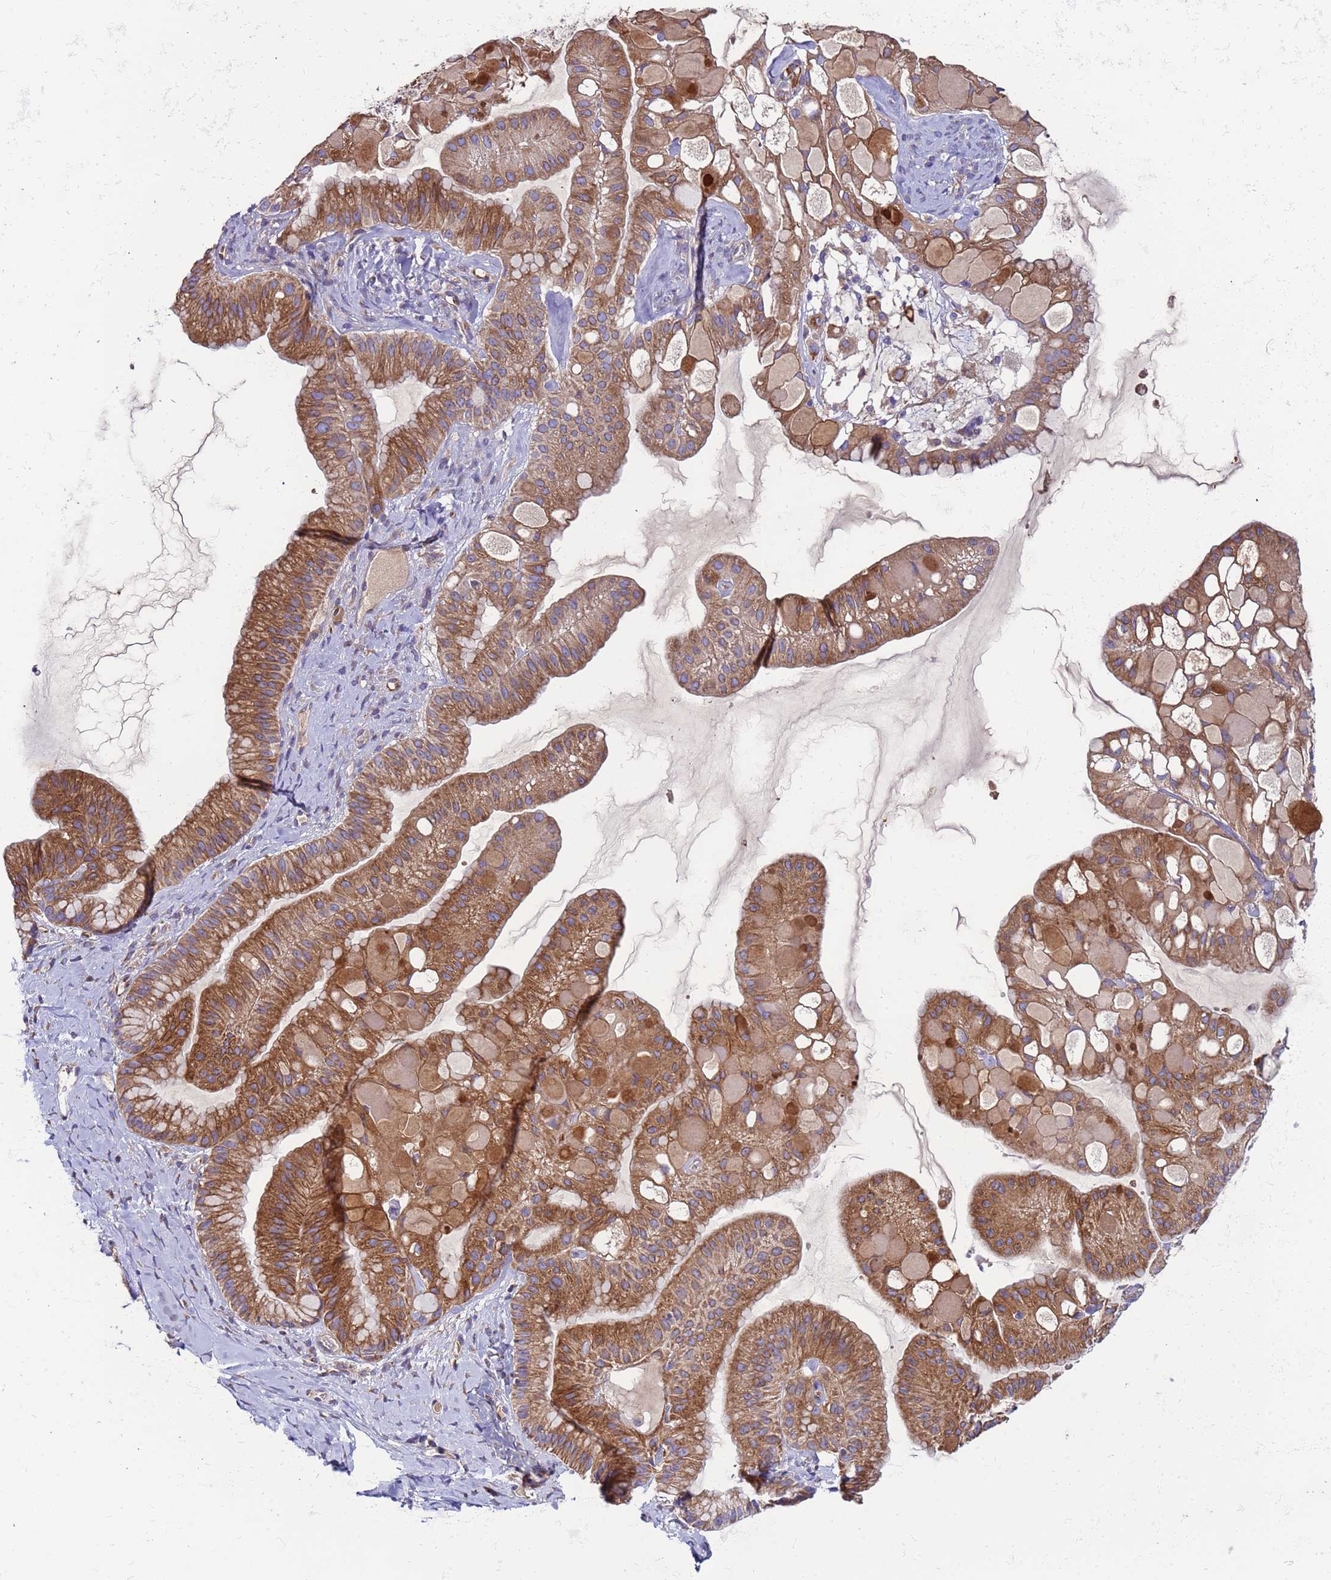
{"staining": {"intensity": "moderate", "quantity": ">75%", "location": "cytoplasmic/membranous"}, "tissue": "ovarian cancer", "cell_type": "Tumor cells", "image_type": "cancer", "snomed": [{"axis": "morphology", "description": "Cystadenocarcinoma, mucinous, NOS"}, {"axis": "topography", "description": "Ovary"}], "caption": "The histopathology image displays a brown stain indicating the presence of a protein in the cytoplasmic/membranous of tumor cells in ovarian cancer.", "gene": "PAQR7", "patient": {"sex": "female", "age": 61}}